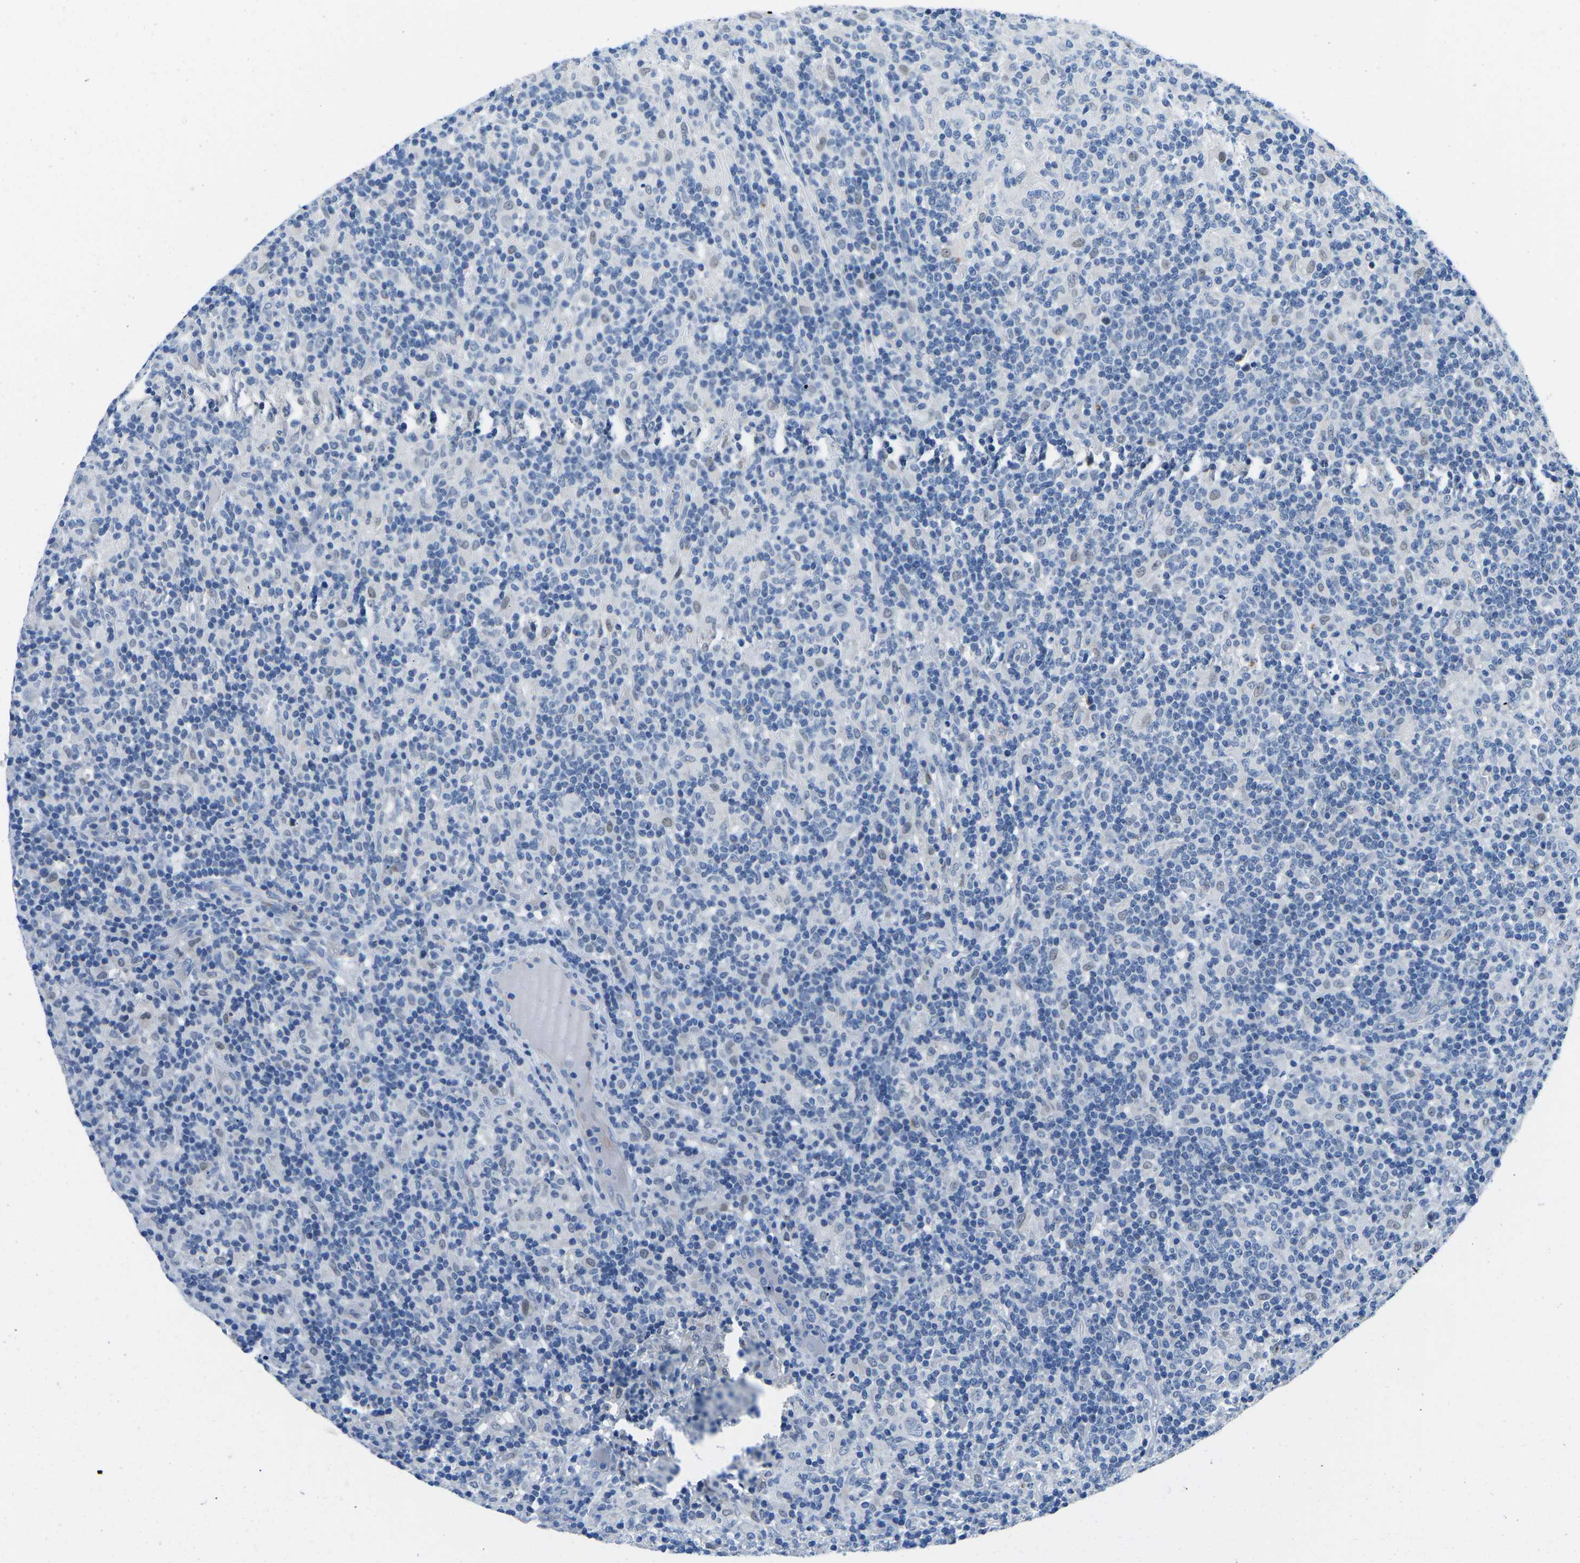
{"staining": {"intensity": "negative", "quantity": "none", "location": "none"}, "tissue": "lymphoma", "cell_type": "Tumor cells", "image_type": "cancer", "snomed": [{"axis": "morphology", "description": "Hodgkin's disease, NOS"}, {"axis": "topography", "description": "Lymph node"}], "caption": "Tumor cells show no significant expression in Hodgkin's disease.", "gene": "TM6SF1", "patient": {"sex": "male", "age": 70}}